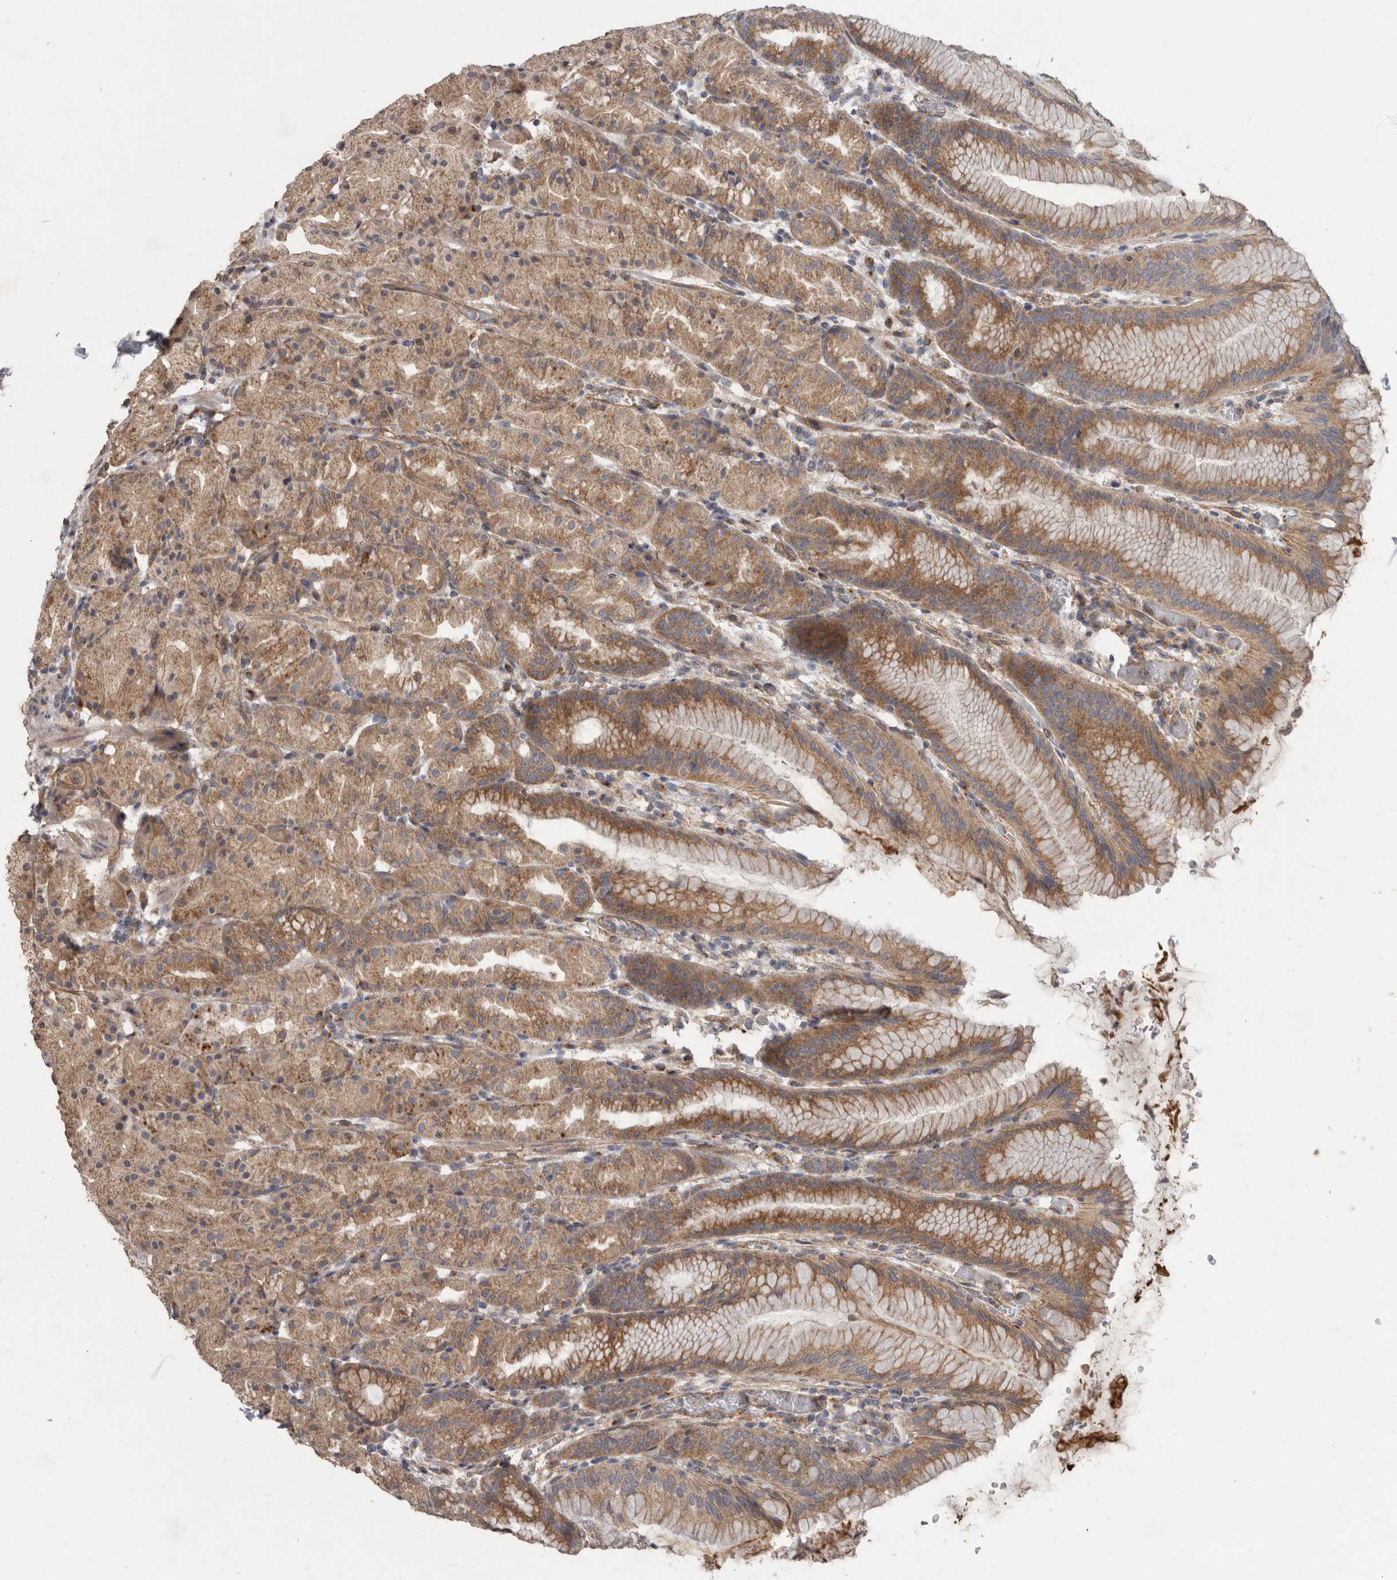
{"staining": {"intensity": "moderate", "quantity": ">75%", "location": "cytoplasmic/membranous"}, "tissue": "stomach", "cell_type": "Glandular cells", "image_type": "normal", "snomed": [{"axis": "morphology", "description": "Normal tissue, NOS"}, {"axis": "topography", "description": "Stomach, upper"}], "caption": "The immunohistochemical stain labels moderate cytoplasmic/membranous positivity in glandular cells of unremarkable stomach.", "gene": "PODXL2", "patient": {"sex": "male", "age": 48}}